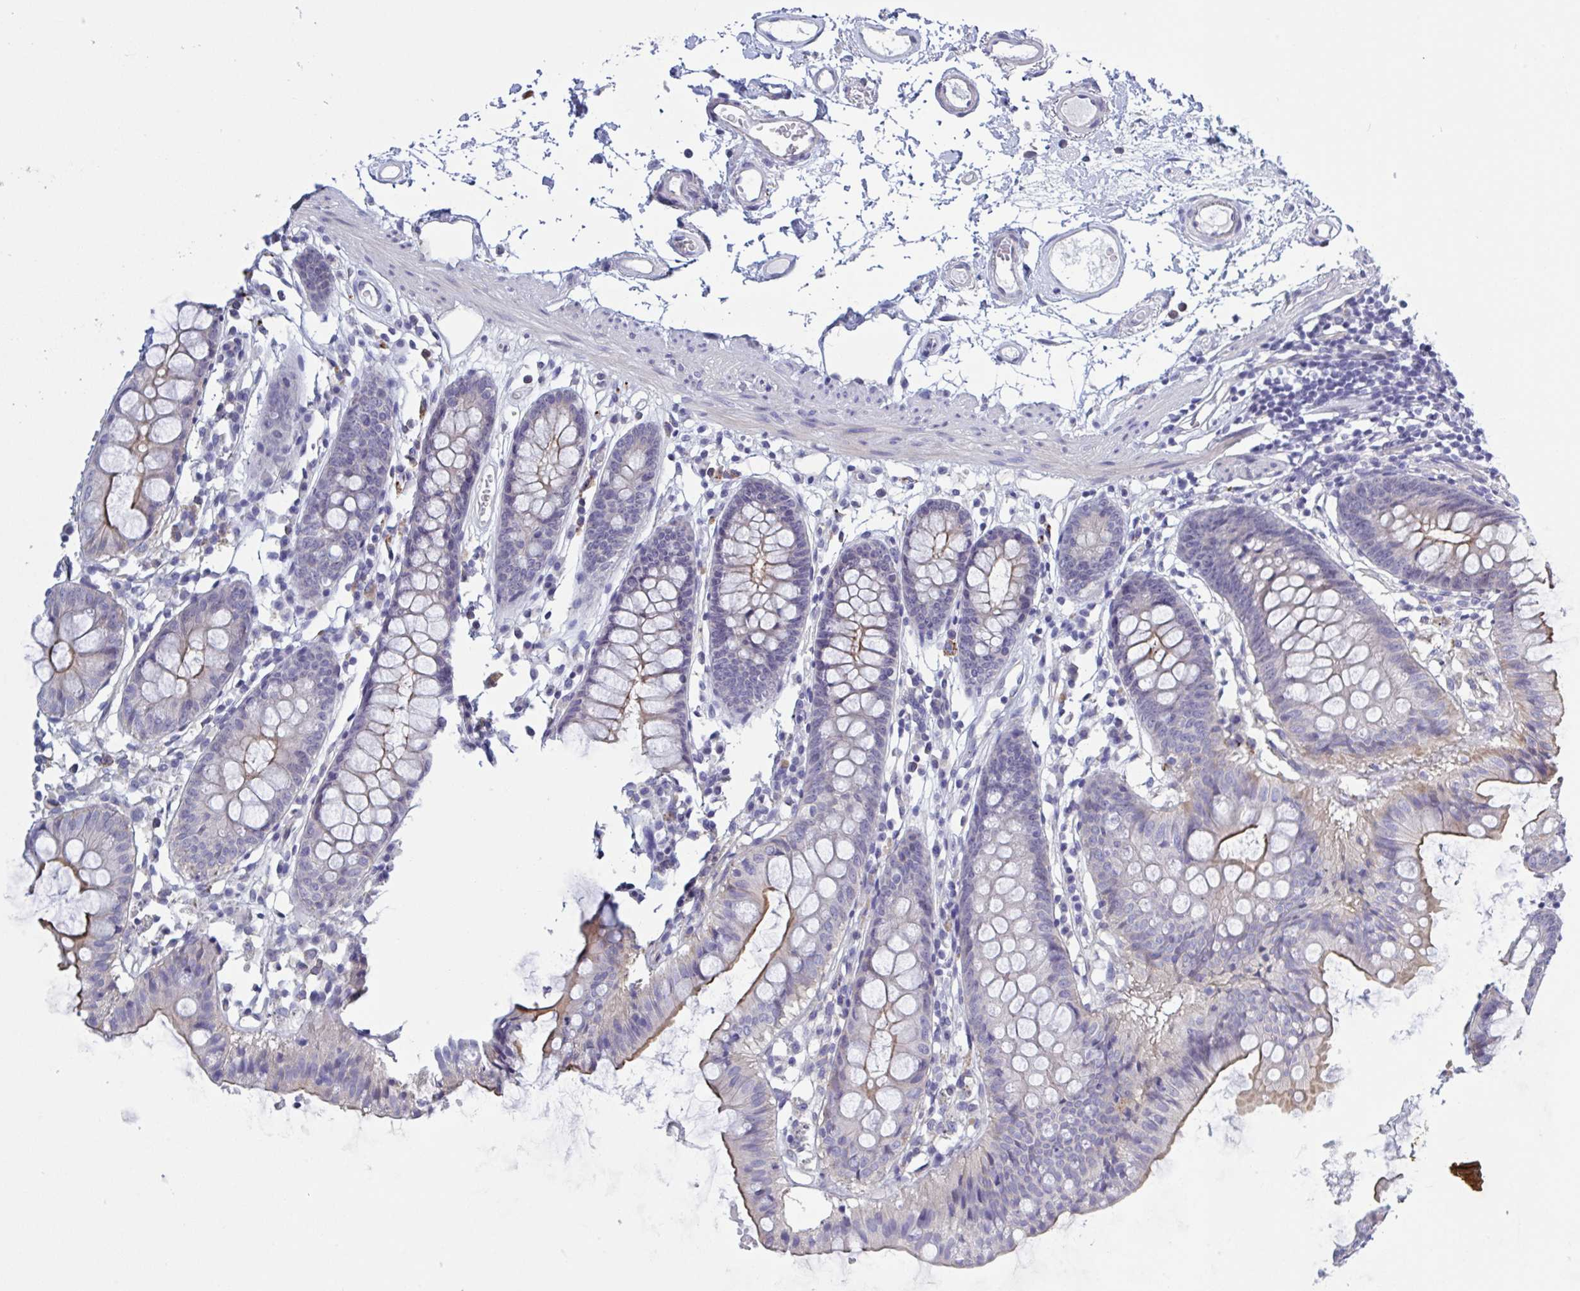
{"staining": {"intensity": "negative", "quantity": "none", "location": "none"}, "tissue": "colon", "cell_type": "Endothelial cells", "image_type": "normal", "snomed": [{"axis": "morphology", "description": "Normal tissue, NOS"}, {"axis": "topography", "description": "Colon"}], "caption": "Endothelial cells are negative for protein expression in normal human colon. (DAB (3,3'-diaminobenzidine) IHC, high magnification).", "gene": "ST14", "patient": {"sex": "female", "age": 84}}